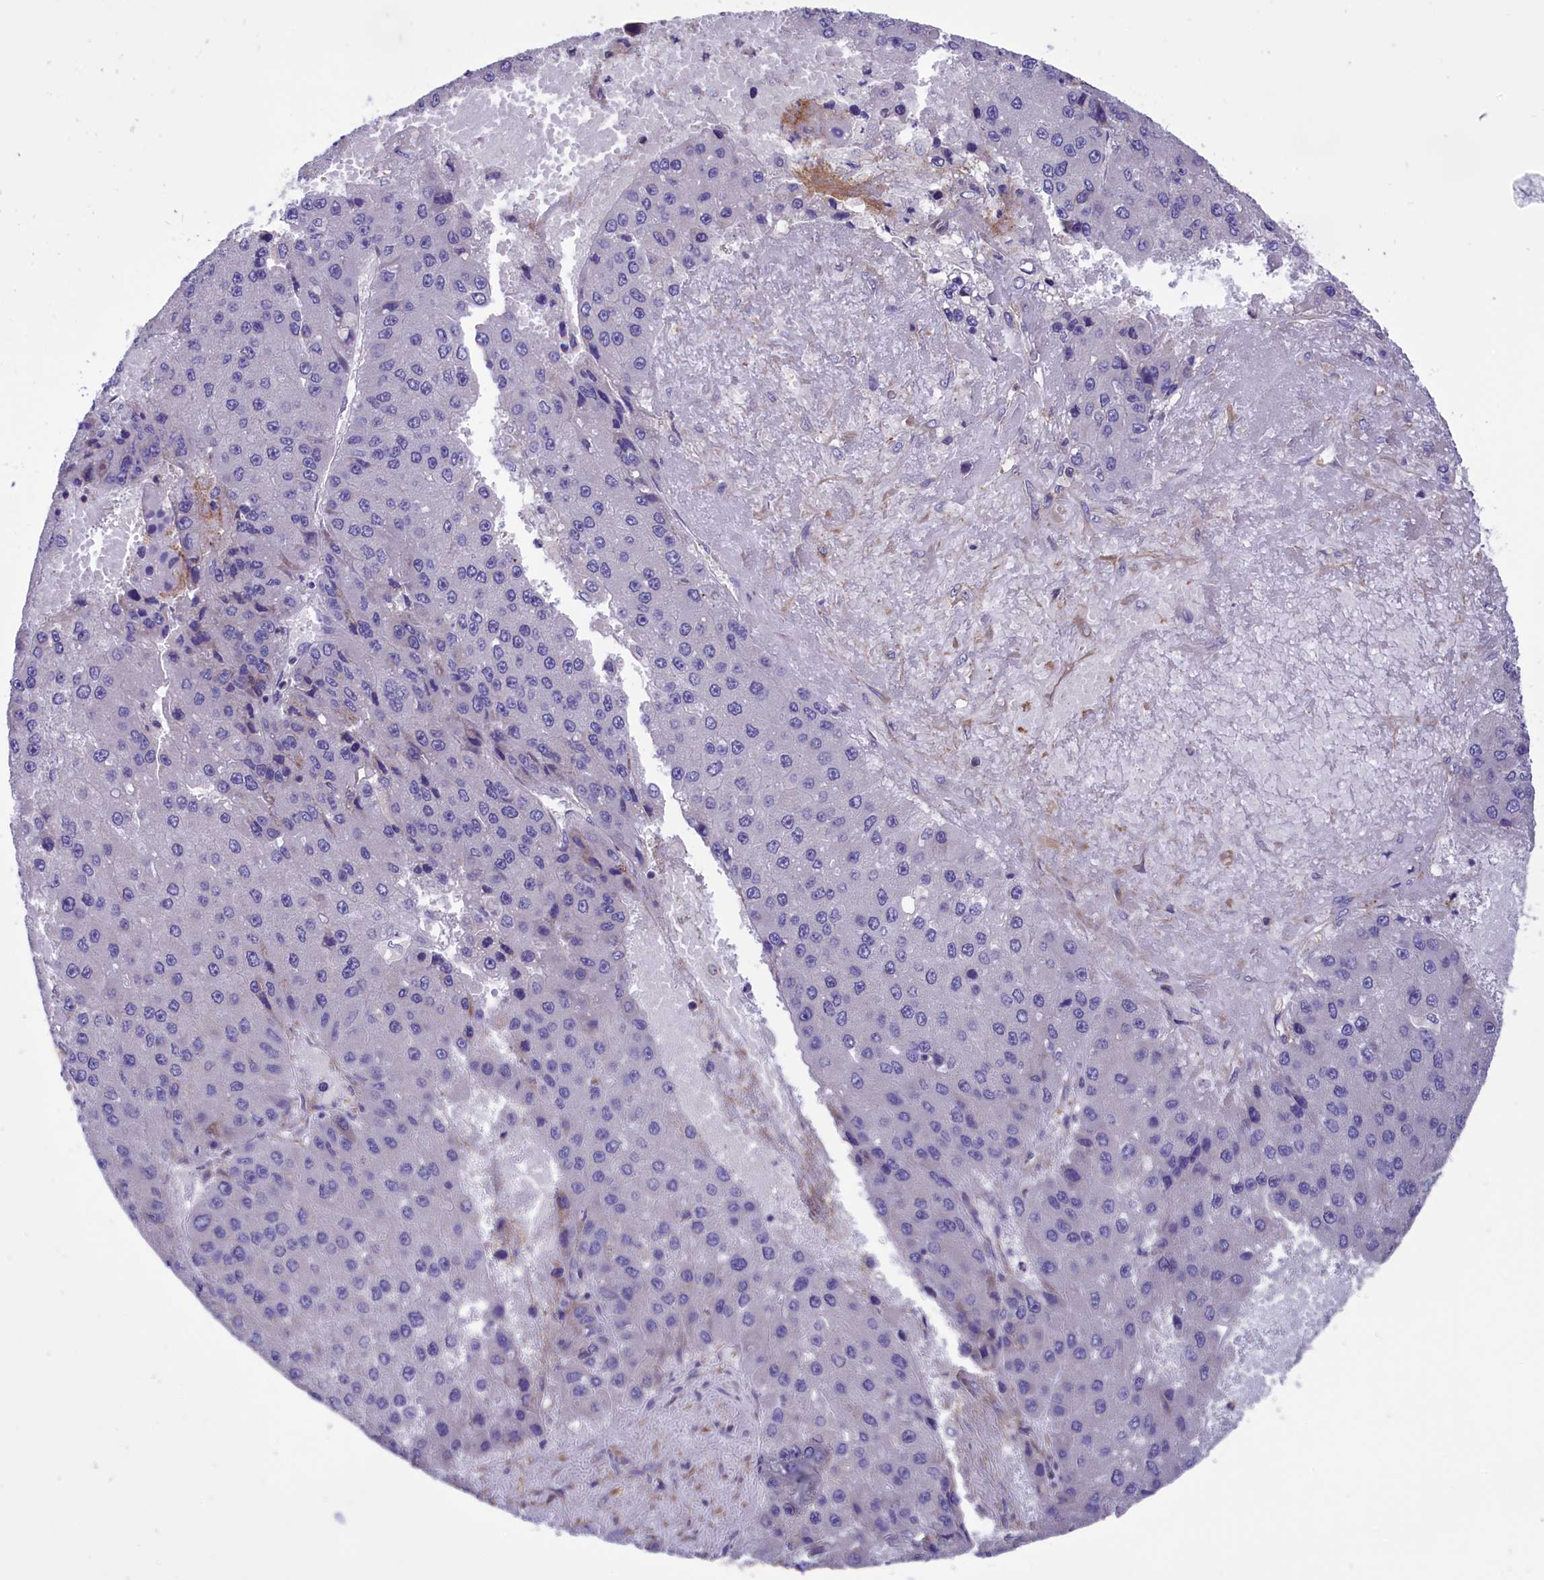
{"staining": {"intensity": "negative", "quantity": "none", "location": "none"}, "tissue": "liver cancer", "cell_type": "Tumor cells", "image_type": "cancer", "snomed": [{"axis": "morphology", "description": "Carcinoma, Hepatocellular, NOS"}, {"axis": "topography", "description": "Liver"}], "caption": "Immunohistochemical staining of liver cancer demonstrates no significant staining in tumor cells.", "gene": "AMDHD2", "patient": {"sex": "female", "age": 73}}